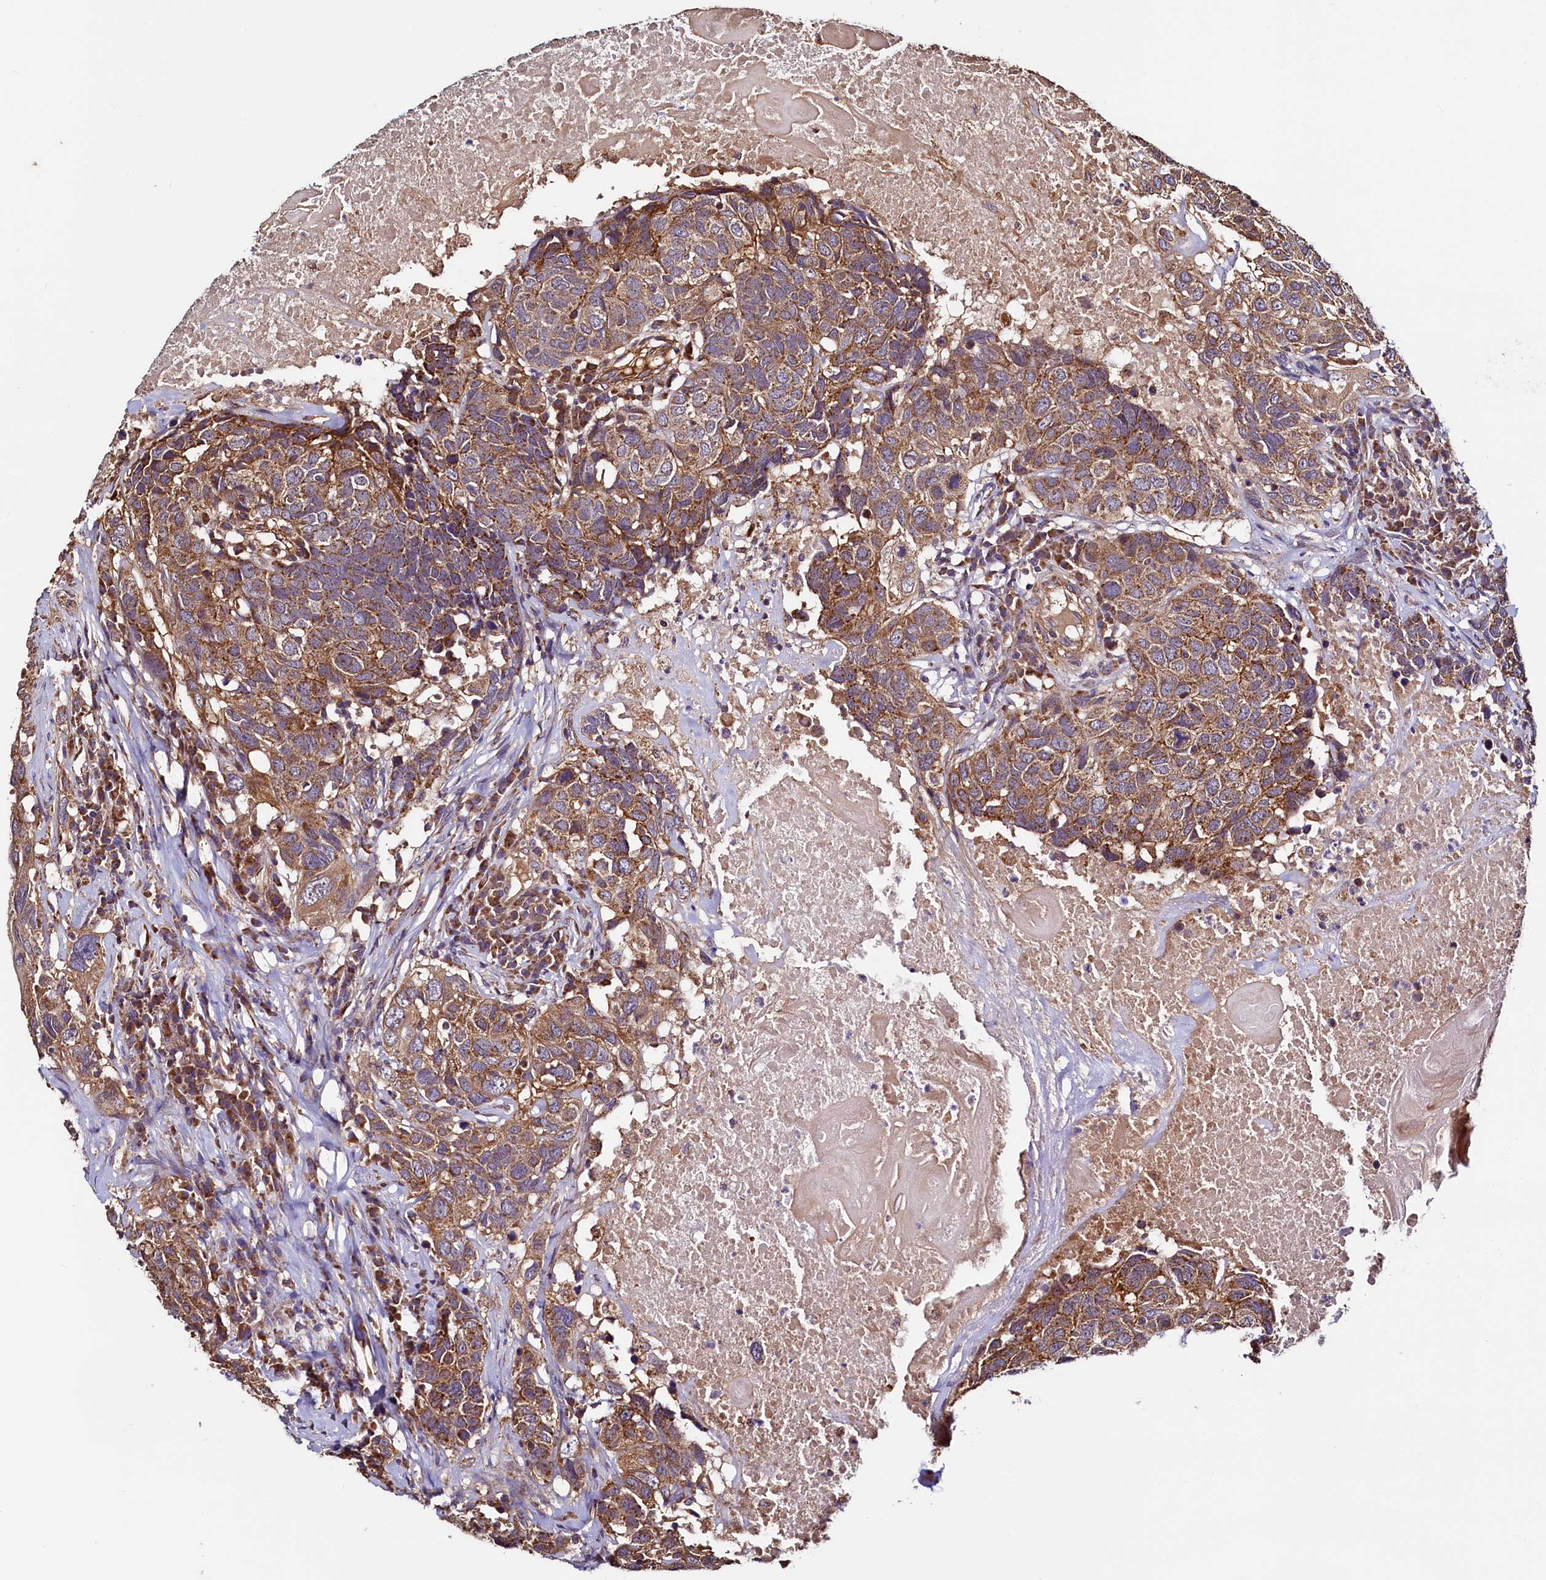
{"staining": {"intensity": "moderate", "quantity": ">75%", "location": "cytoplasmic/membranous"}, "tissue": "head and neck cancer", "cell_type": "Tumor cells", "image_type": "cancer", "snomed": [{"axis": "morphology", "description": "Squamous cell carcinoma, NOS"}, {"axis": "topography", "description": "Head-Neck"}], "caption": "Immunohistochemical staining of head and neck cancer (squamous cell carcinoma) exhibits moderate cytoplasmic/membranous protein positivity in about >75% of tumor cells.", "gene": "RBFA", "patient": {"sex": "male", "age": 66}}